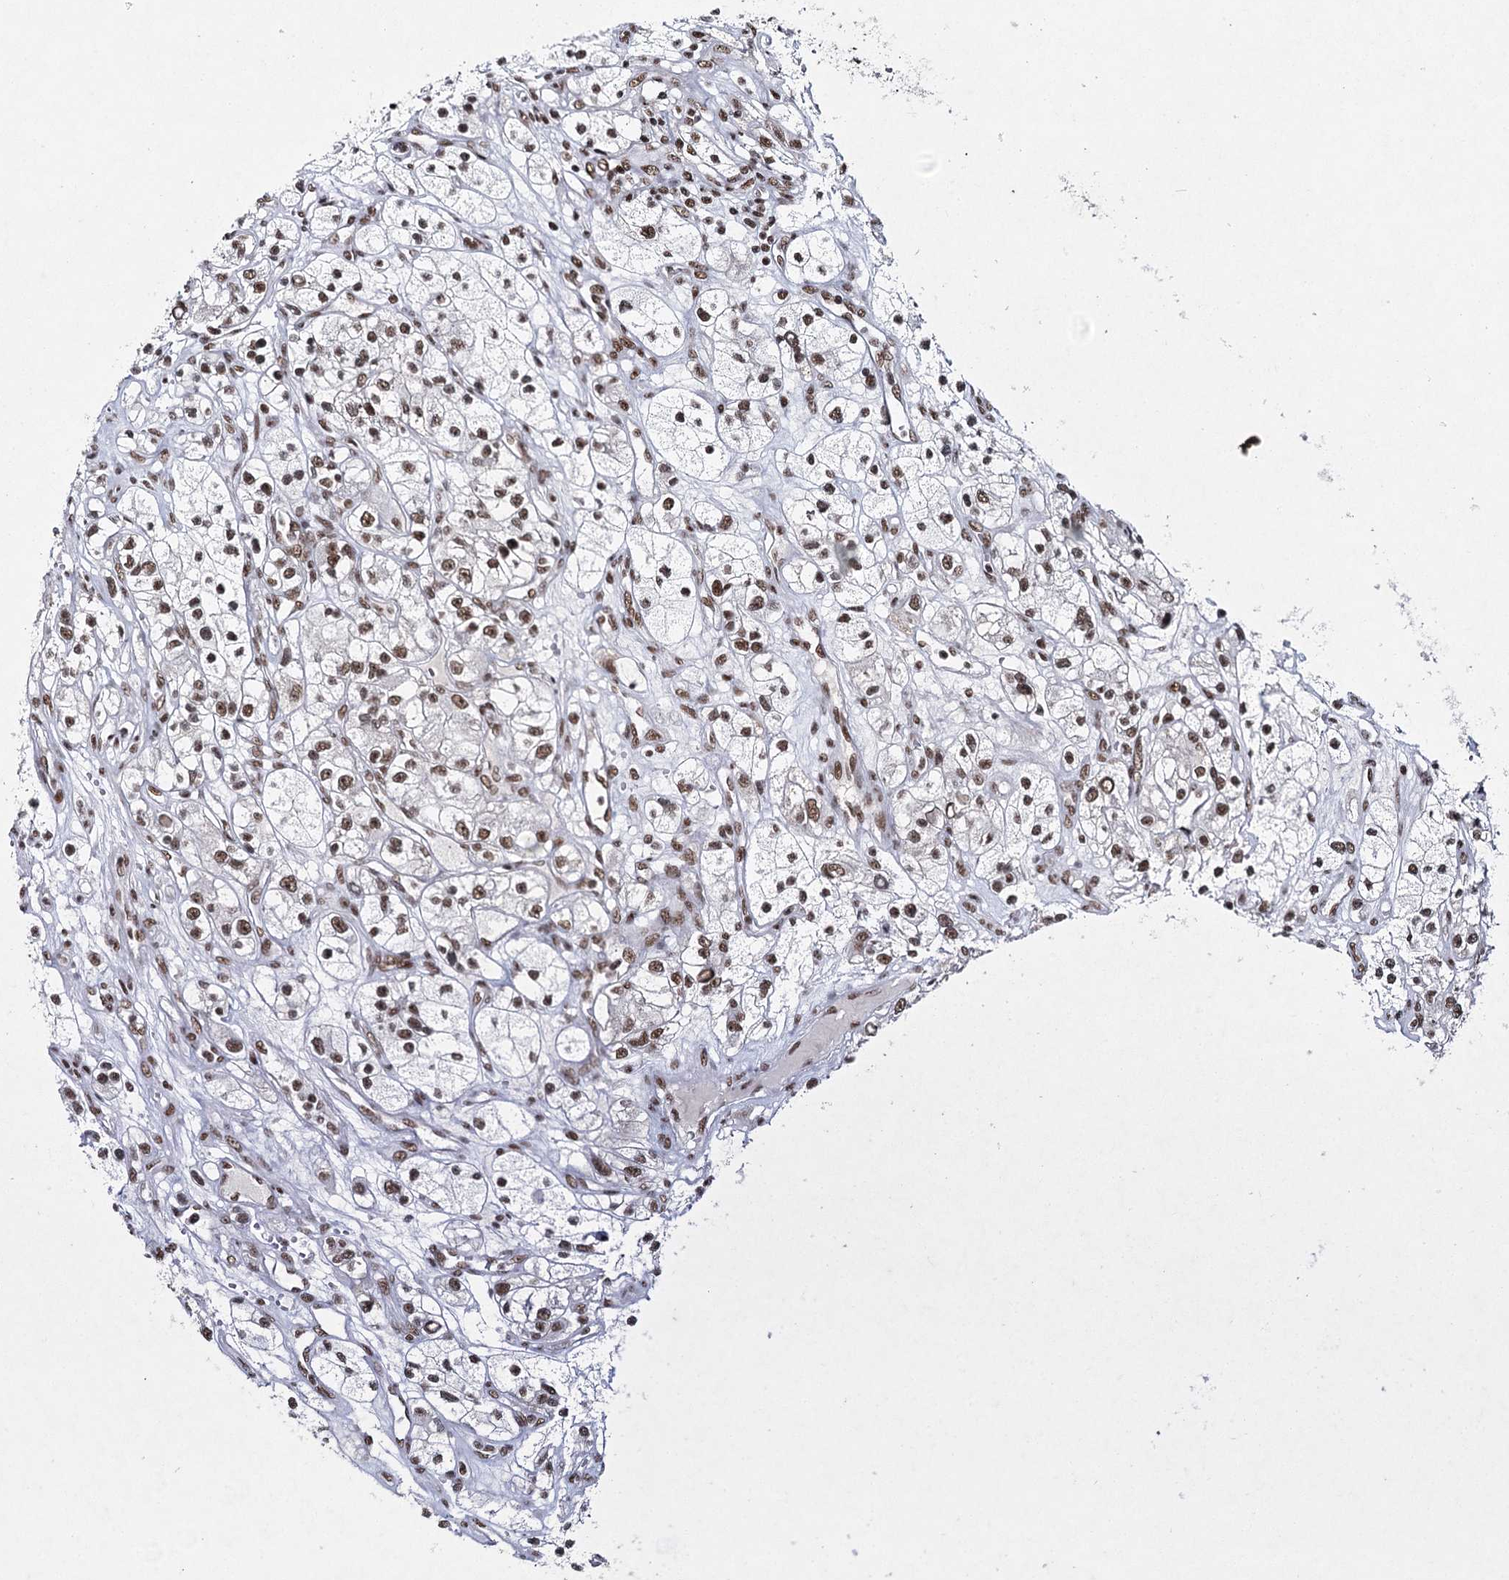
{"staining": {"intensity": "moderate", "quantity": "25%-75%", "location": "nuclear"}, "tissue": "renal cancer", "cell_type": "Tumor cells", "image_type": "cancer", "snomed": [{"axis": "morphology", "description": "Adenocarcinoma, NOS"}, {"axis": "topography", "description": "Kidney"}], "caption": "The micrograph demonstrates staining of adenocarcinoma (renal), revealing moderate nuclear protein staining (brown color) within tumor cells.", "gene": "SCAF8", "patient": {"sex": "female", "age": 57}}